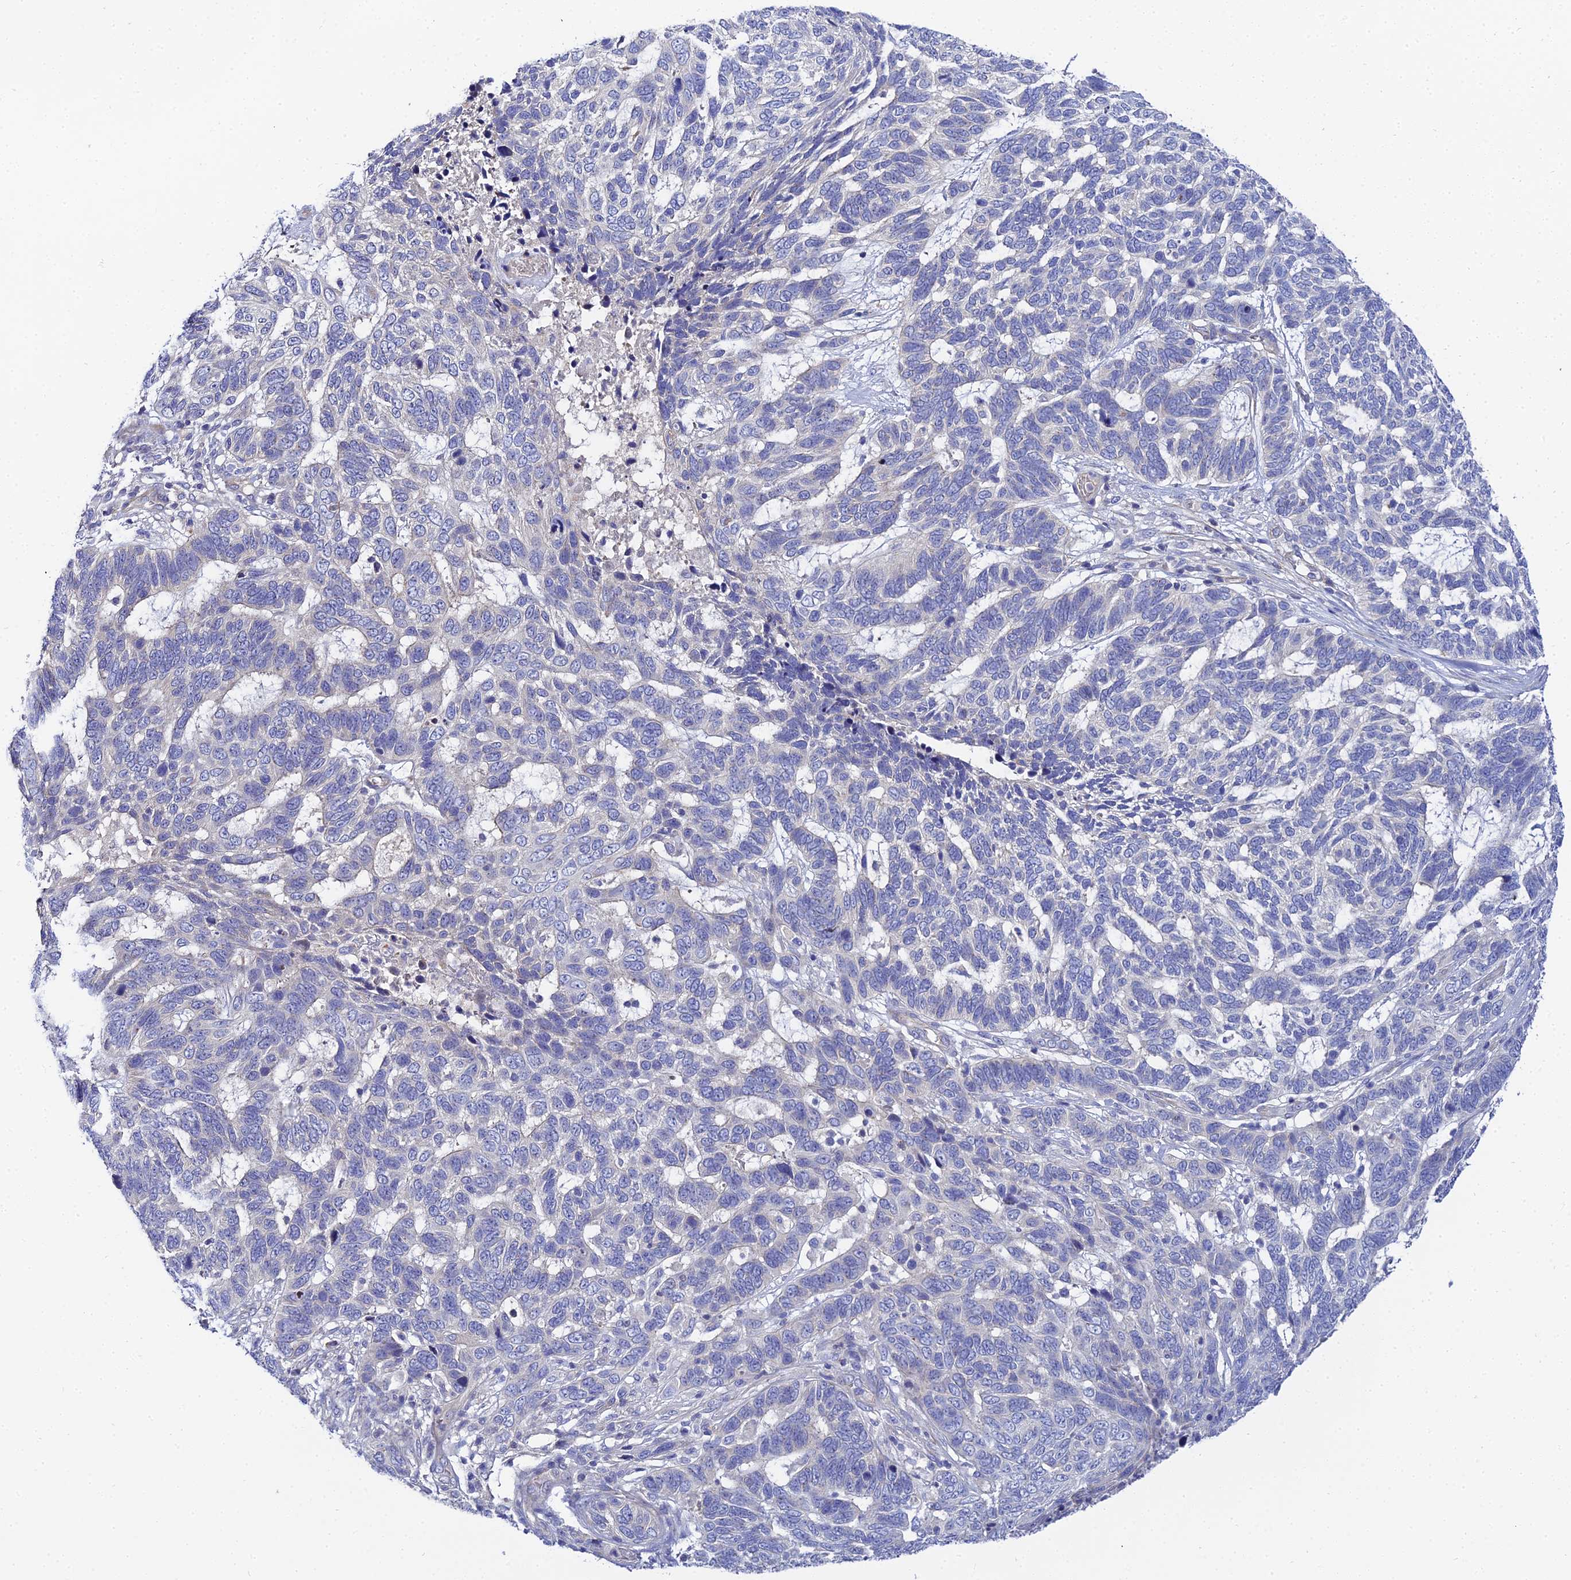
{"staining": {"intensity": "negative", "quantity": "none", "location": "none"}, "tissue": "skin cancer", "cell_type": "Tumor cells", "image_type": "cancer", "snomed": [{"axis": "morphology", "description": "Basal cell carcinoma"}, {"axis": "topography", "description": "Skin"}], "caption": "This is a photomicrograph of immunohistochemistry (IHC) staining of skin basal cell carcinoma, which shows no expression in tumor cells. Nuclei are stained in blue.", "gene": "APOBEC3H", "patient": {"sex": "female", "age": 65}}